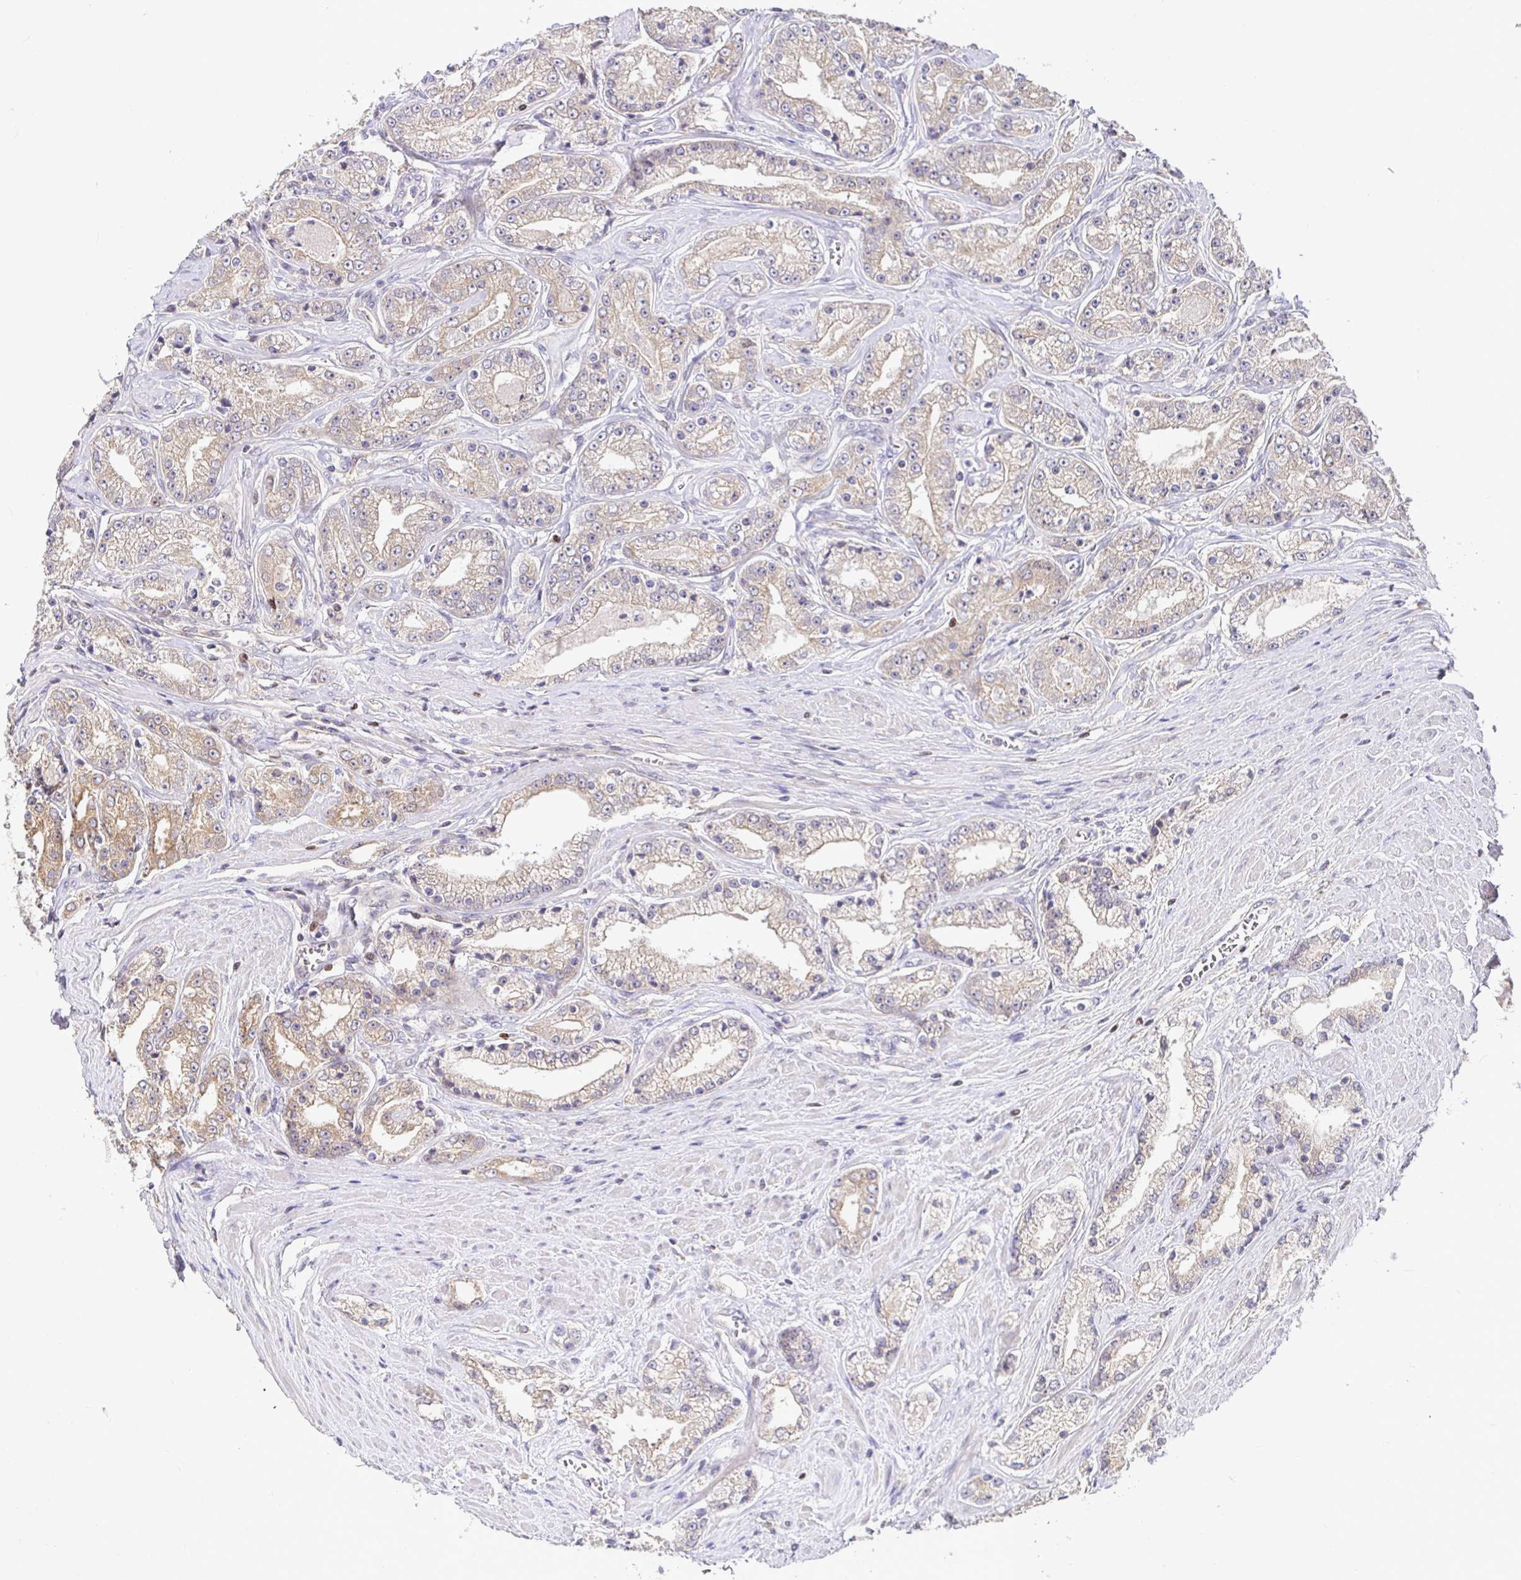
{"staining": {"intensity": "moderate", "quantity": "25%-75%", "location": "cytoplasmic/membranous"}, "tissue": "prostate cancer", "cell_type": "Tumor cells", "image_type": "cancer", "snomed": [{"axis": "morphology", "description": "Adenocarcinoma, High grade"}, {"axis": "topography", "description": "Prostate"}], "caption": "Immunohistochemical staining of prostate cancer reveals medium levels of moderate cytoplasmic/membranous protein staining in approximately 25%-75% of tumor cells.", "gene": "SATB1", "patient": {"sex": "male", "age": 66}}